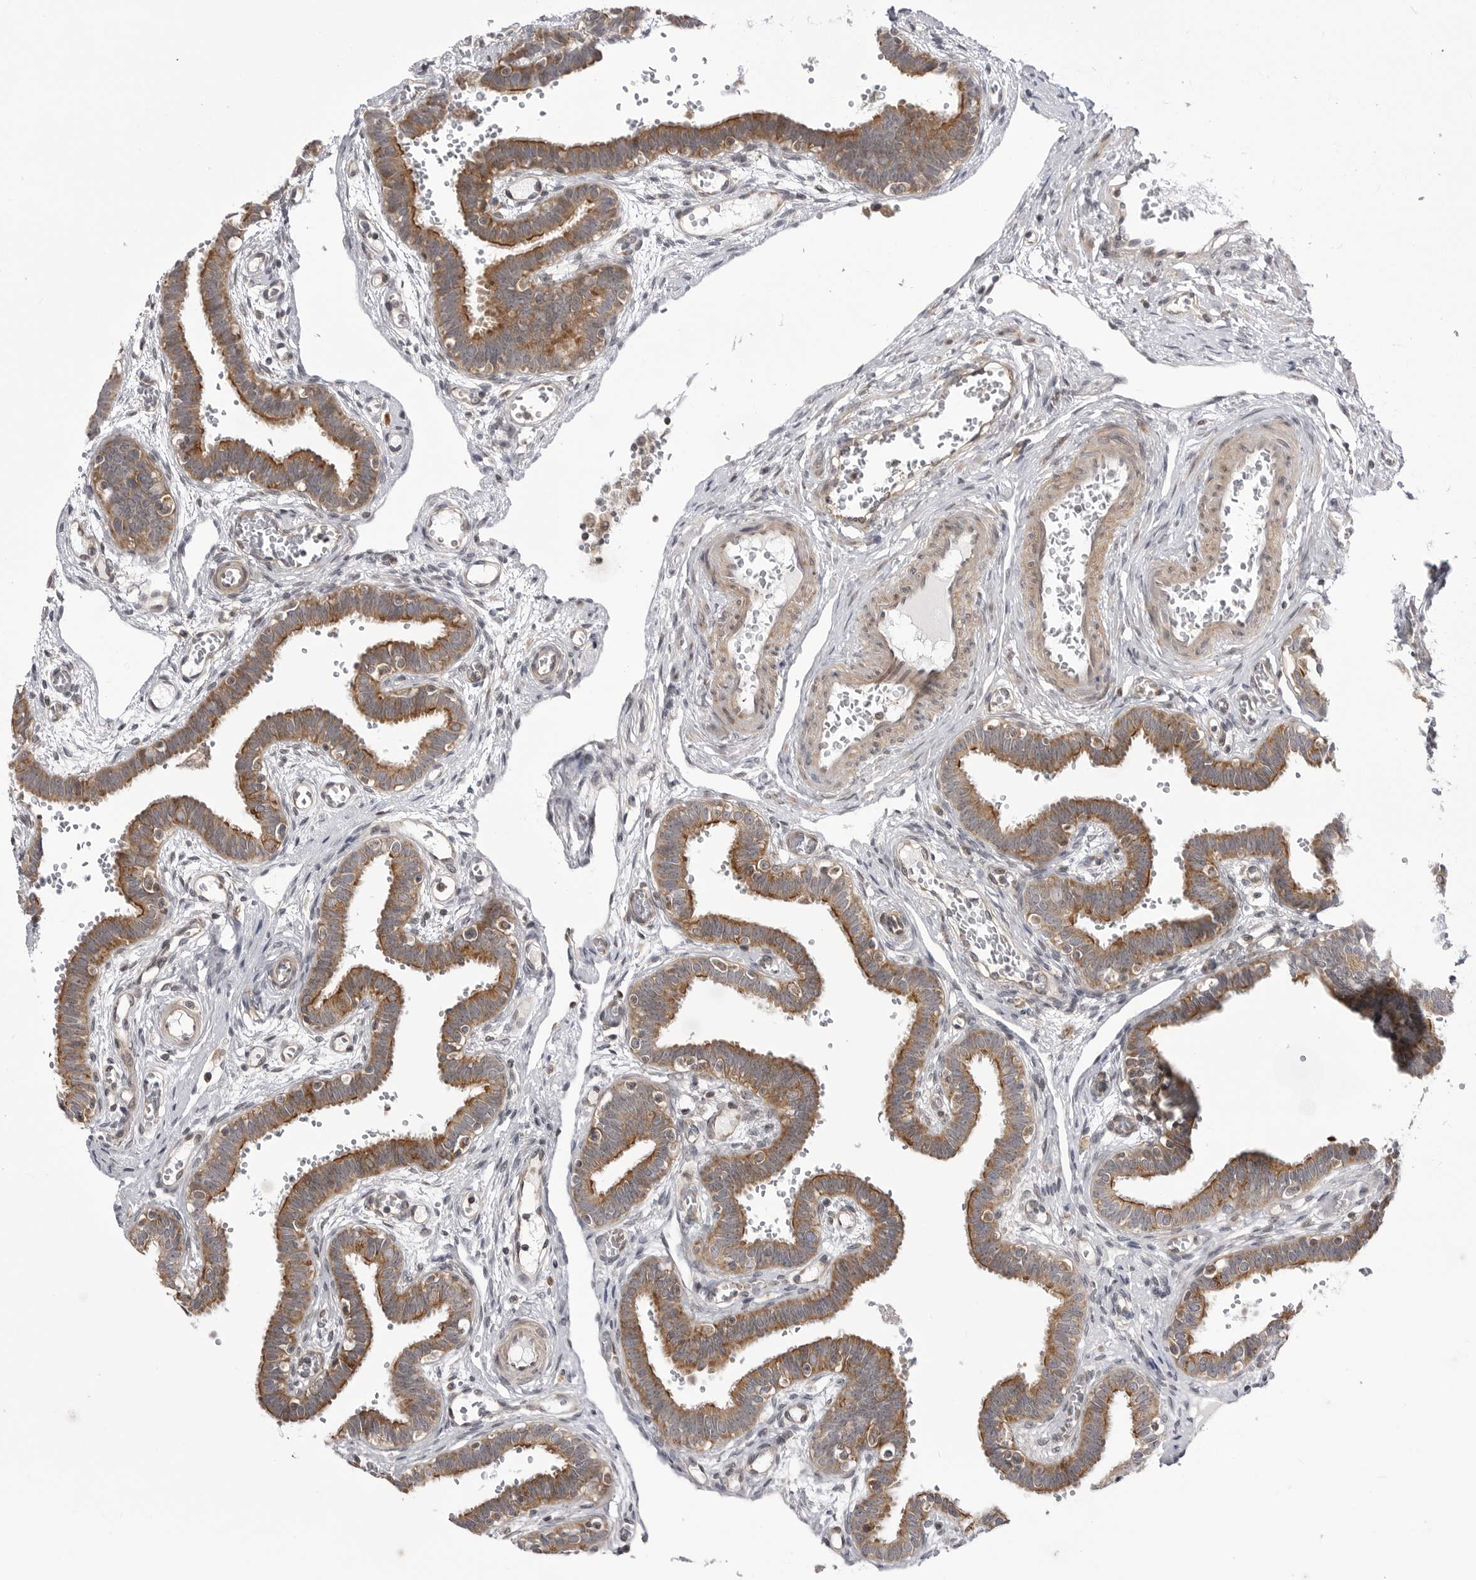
{"staining": {"intensity": "moderate", "quantity": ">75%", "location": "cytoplasmic/membranous"}, "tissue": "fallopian tube", "cell_type": "Glandular cells", "image_type": "normal", "snomed": [{"axis": "morphology", "description": "Normal tissue, NOS"}, {"axis": "topography", "description": "Fallopian tube"}, {"axis": "topography", "description": "Placenta"}], "caption": "Immunohistochemistry (IHC) of unremarkable human fallopian tube shows medium levels of moderate cytoplasmic/membranous expression in approximately >75% of glandular cells.", "gene": "CCDC18", "patient": {"sex": "female", "age": 32}}